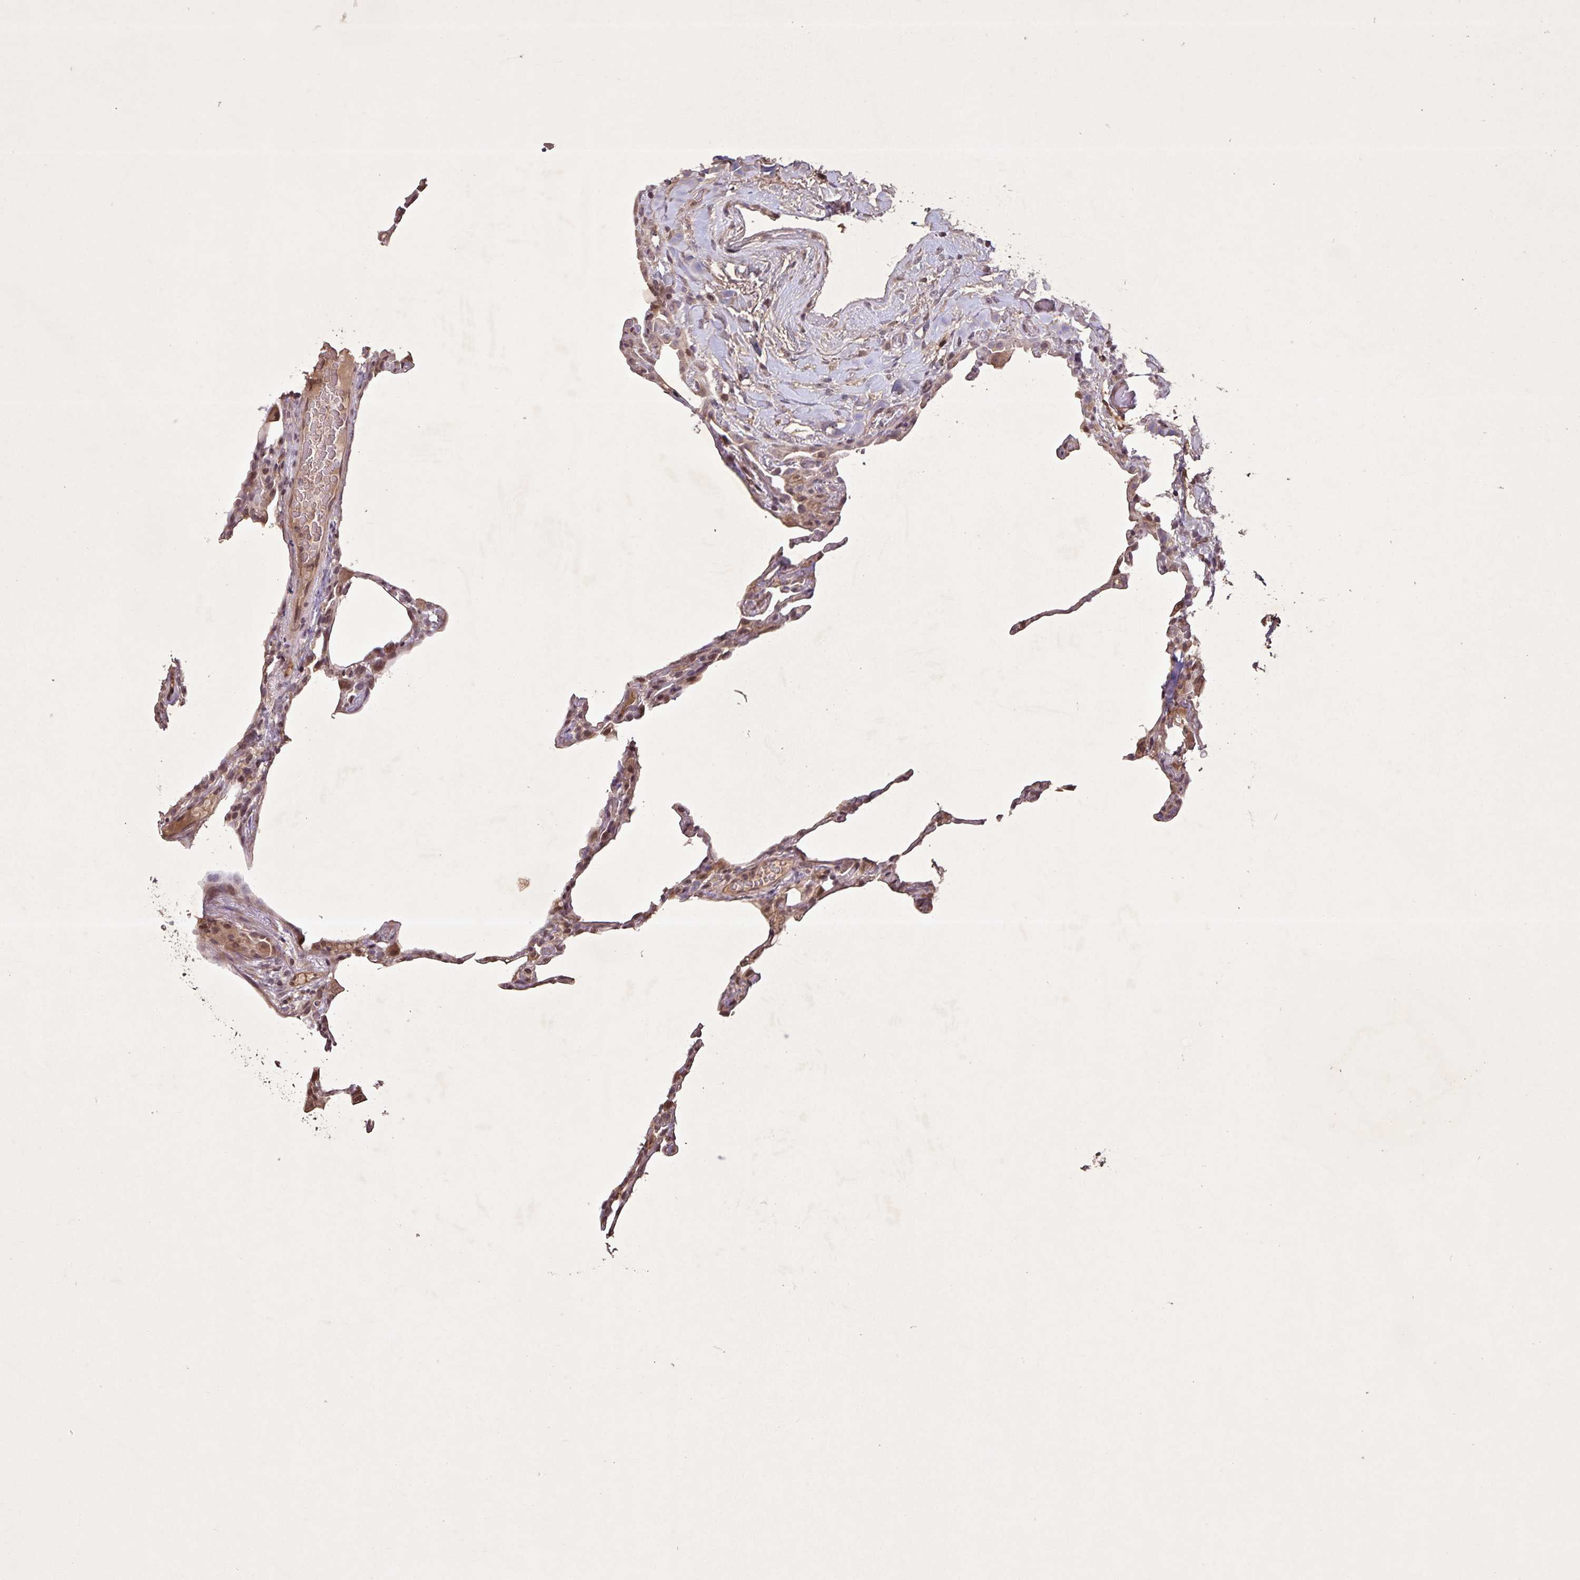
{"staining": {"intensity": "moderate", "quantity": "25%-75%", "location": "cytoplasmic/membranous,nuclear"}, "tissue": "lung", "cell_type": "Alveolar cells", "image_type": "normal", "snomed": [{"axis": "morphology", "description": "Normal tissue, NOS"}, {"axis": "topography", "description": "Lung"}], "caption": "IHC of unremarkable lung shows medium levels of moderate cytoplasmic/membranous,nuclear expression in approximately 25%-75% of alveolar cells.", "gene": "GDF2", "patient": {"sex": "female", "age": 57}}